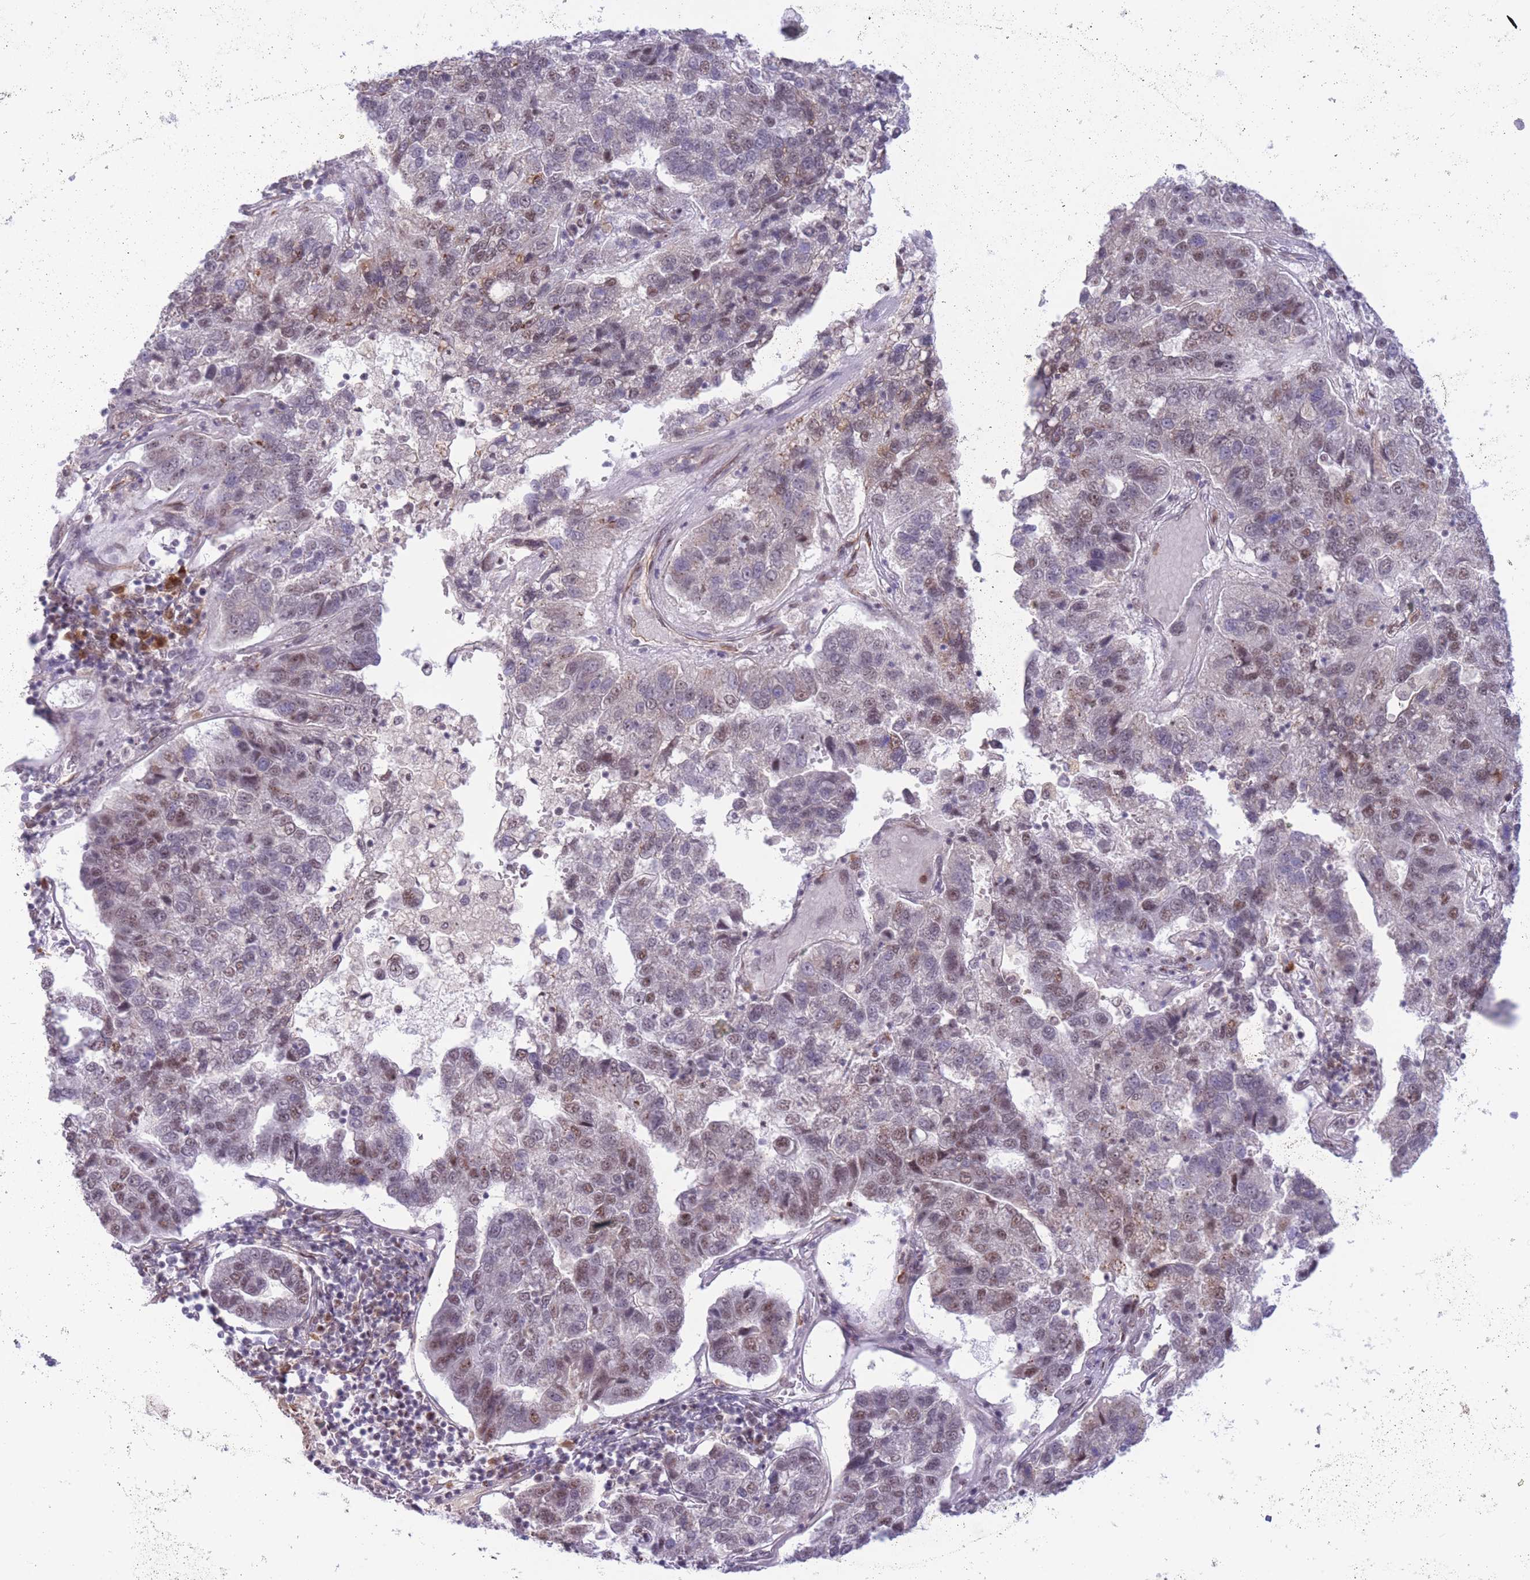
{"staining": {"intensity": "weak", "quantity": "<25%", "location": "nuclear"}, "tissue": "pancreatic cancer", "cell_type": "Tumor cells", "image_type": "cancer", "snomed": [{"axis": "morphology", "description": "Adenocarcinoma, NOS"}, {"axis": "topography", "description": "Pancreas"}], "caption": "A histopathology image of human pancreatic adenocarcinoma is negative for staining in tumor cells.", "gene": "CYP2B6", "patient": {"sex": "female", "age": 61}}